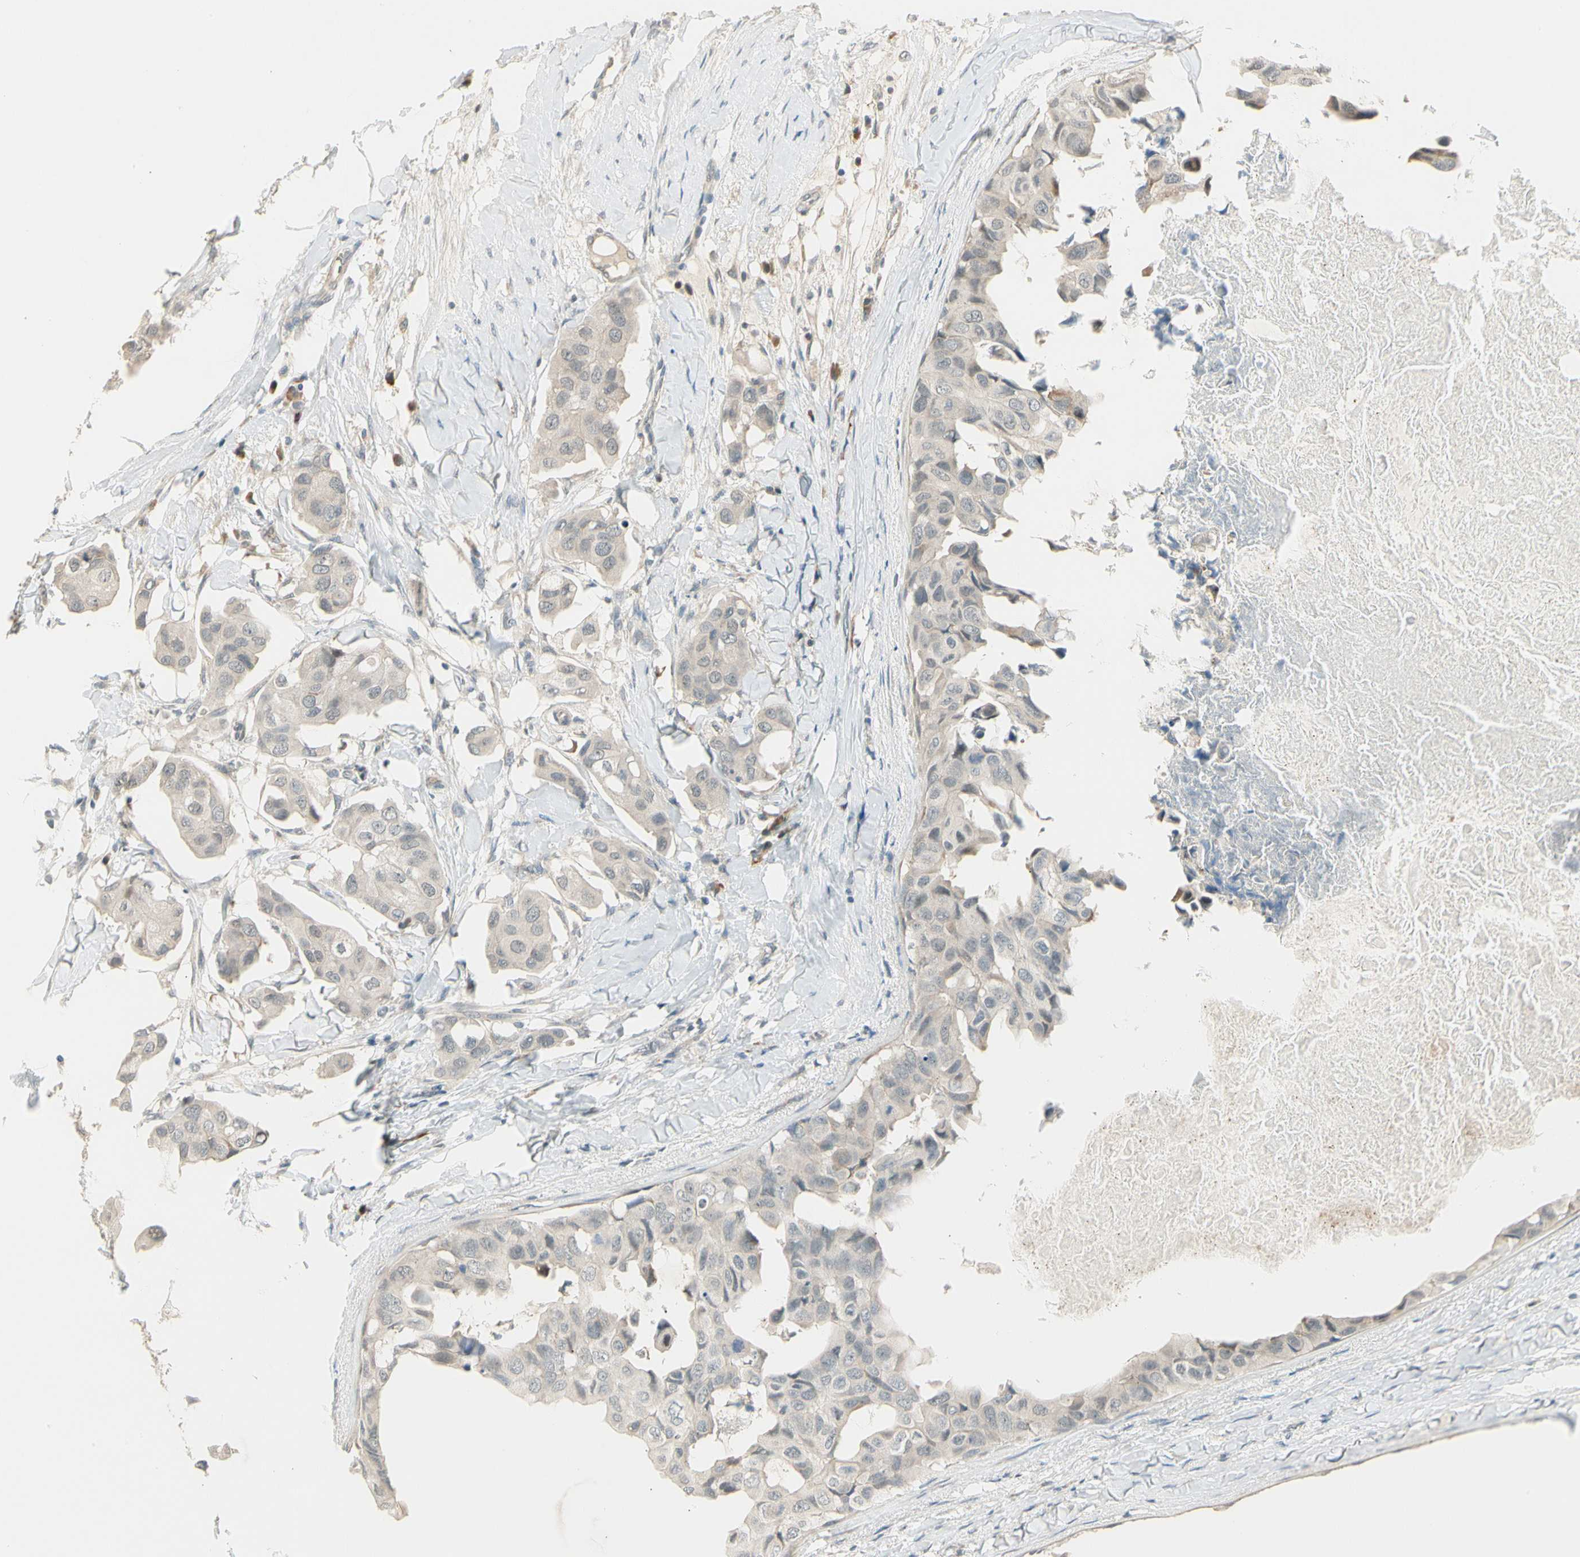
{"staining": {"intensity": "negative", "quantity": "none", "location": "none"}, "tissue": "breast cancer", "cell_type": "Tumor cells", "image_type": "cancer", "snomed": [{"axis": "morphology", "description": "Duct carcinoma"}, {"axis": "topography", "description": "Breast"}], "caption": "Immunohistochemical staining of breast cancer (intraductal carcinoma) shows no significant staining in tumor cells.", "gene": "PCDHB15", "patient": {"sex": "female", "age": 40}}